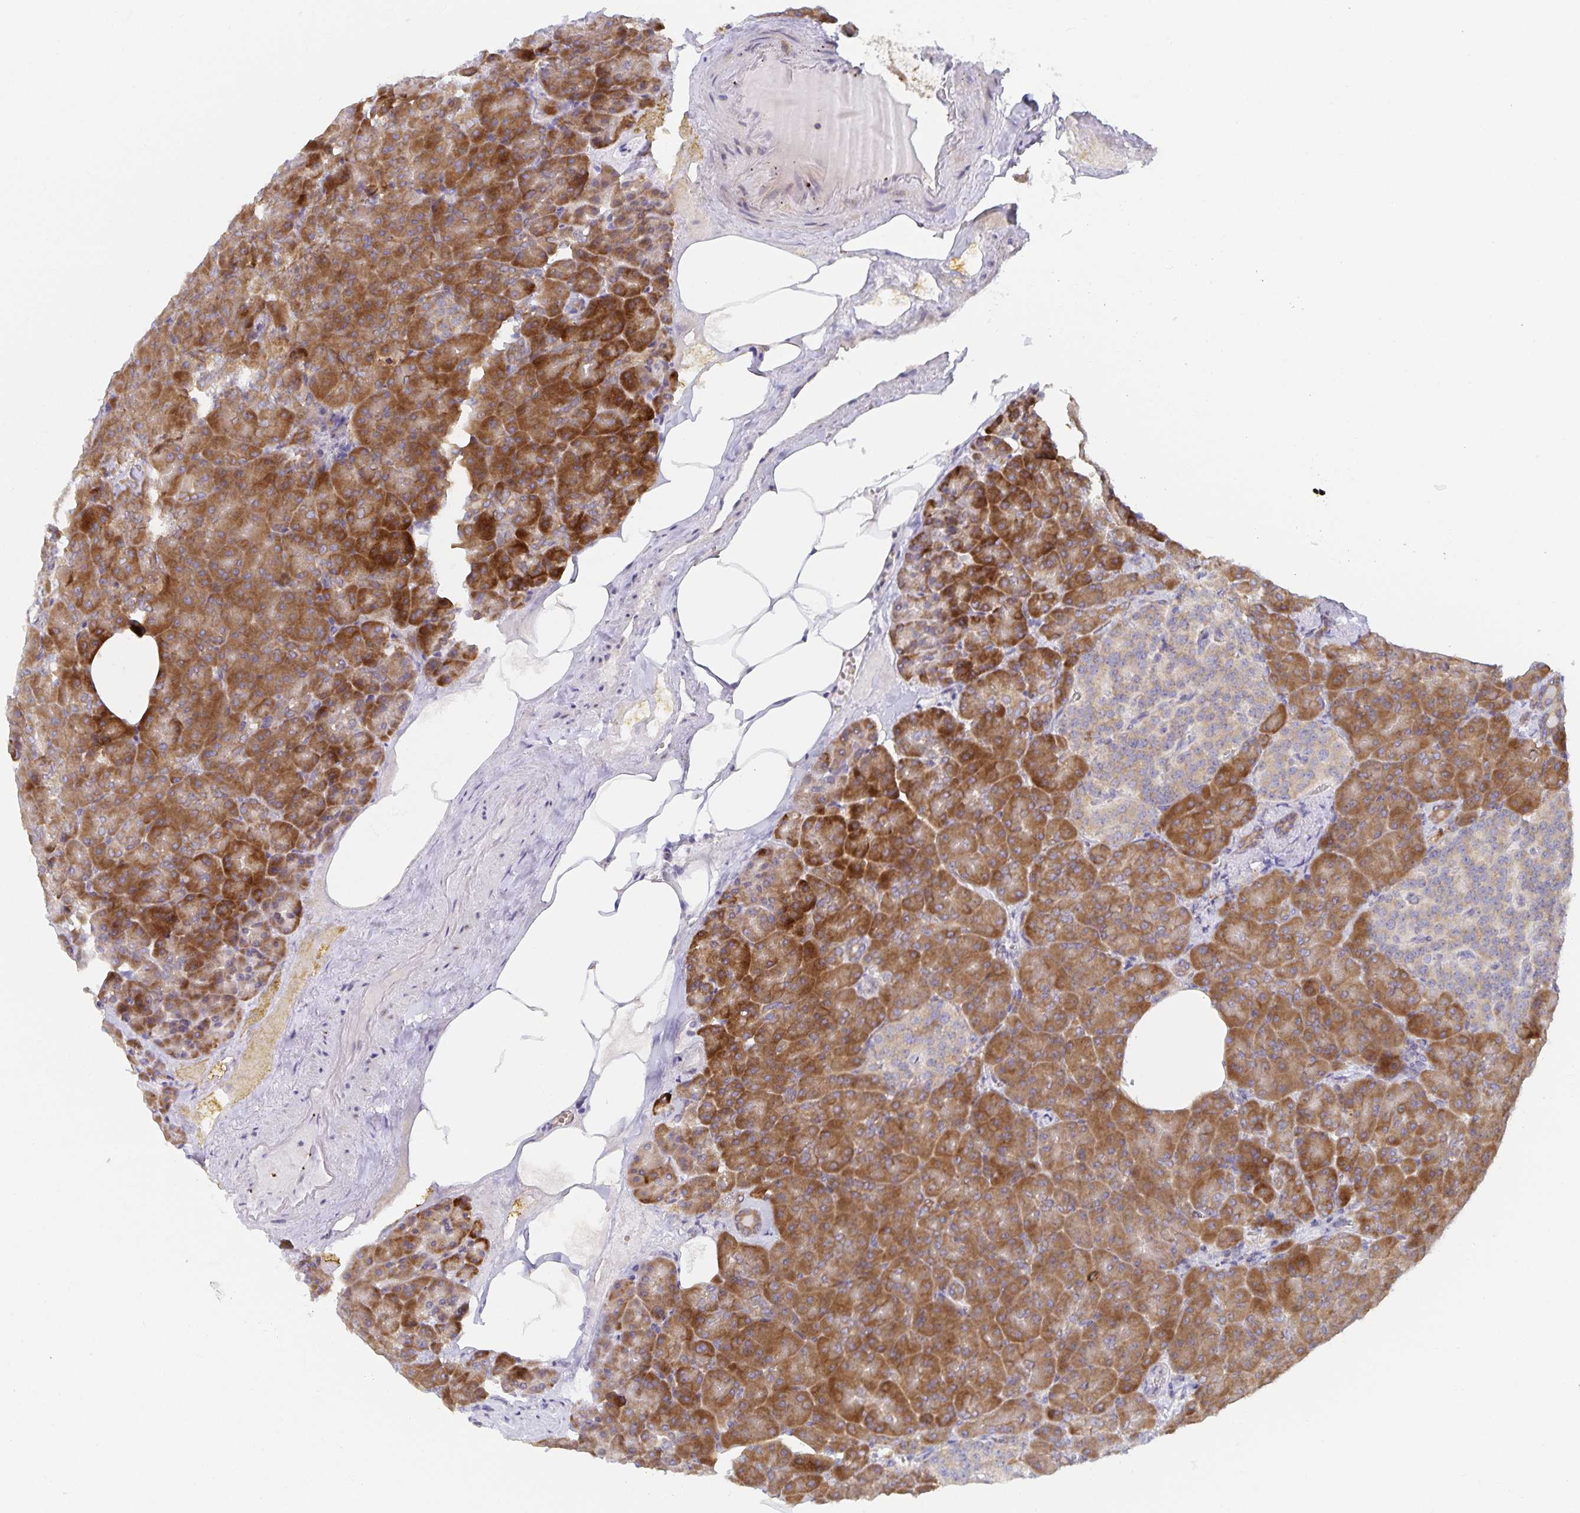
{"staining": {"intensity": "moderate", "quantity": ">75%", "location": "cytoplasmic/membranous"}, "tissue": "pancreas", "cell_type": "Exocrine glandular cells", "image_type": "normal", "snomed": [{"axis": "morphology", "description": "Normal tissue, NOS"}, {"axis": "topography", "description": "Pancreas"}], "caption": "A medium amount of moderate cytoplasmic/membranous positivity is identified in about >75% of exocrine glandular cells in normal pancreas.", "gene": "NOMO1", "patient": {"sex": "female", "age": 74}}